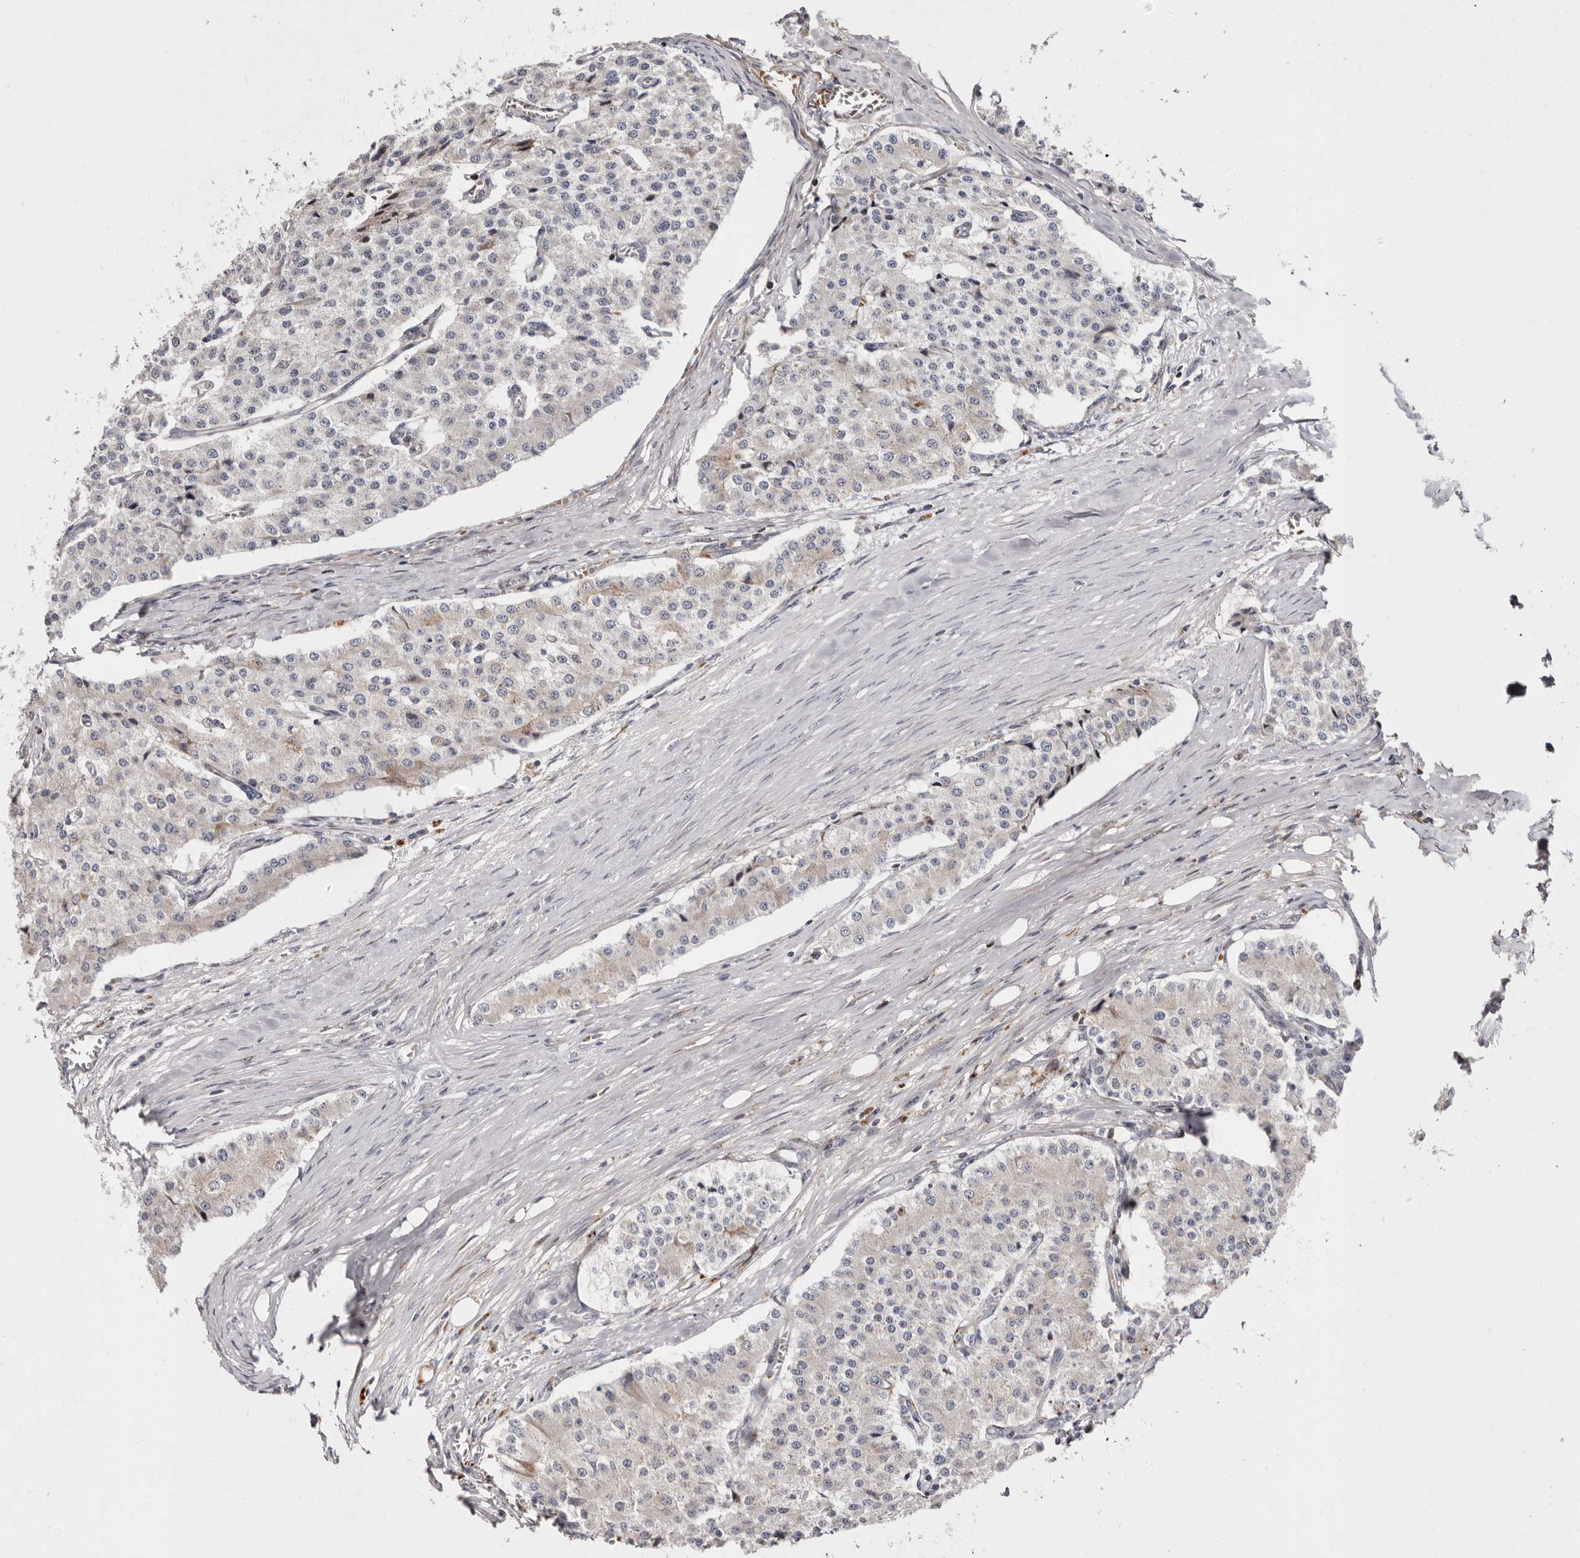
{"staining": {"intensity": "negative", "quantity": "none", "location": "none"}, "tissue": "carcinoid", "cell_type": "Tumor cells", "image_type": "cancer", "snomed": [{"axis": "morphology", "description": "Carcinoid, malignant, NOS"}, {"axis": "topography", "description": "Colon"}], "caption": "The micrograph reveals no staining of tumor cells in carcinoid. (Stains: DAB (3,3'-diaminobenzidine) immunohistochemistry (IHC) with hematoxylin counter stain, Microscopy: brightfield microscopy at high magnification).", "gene": "NUBPL", "patient": {"sex": "female", "age": 52}}